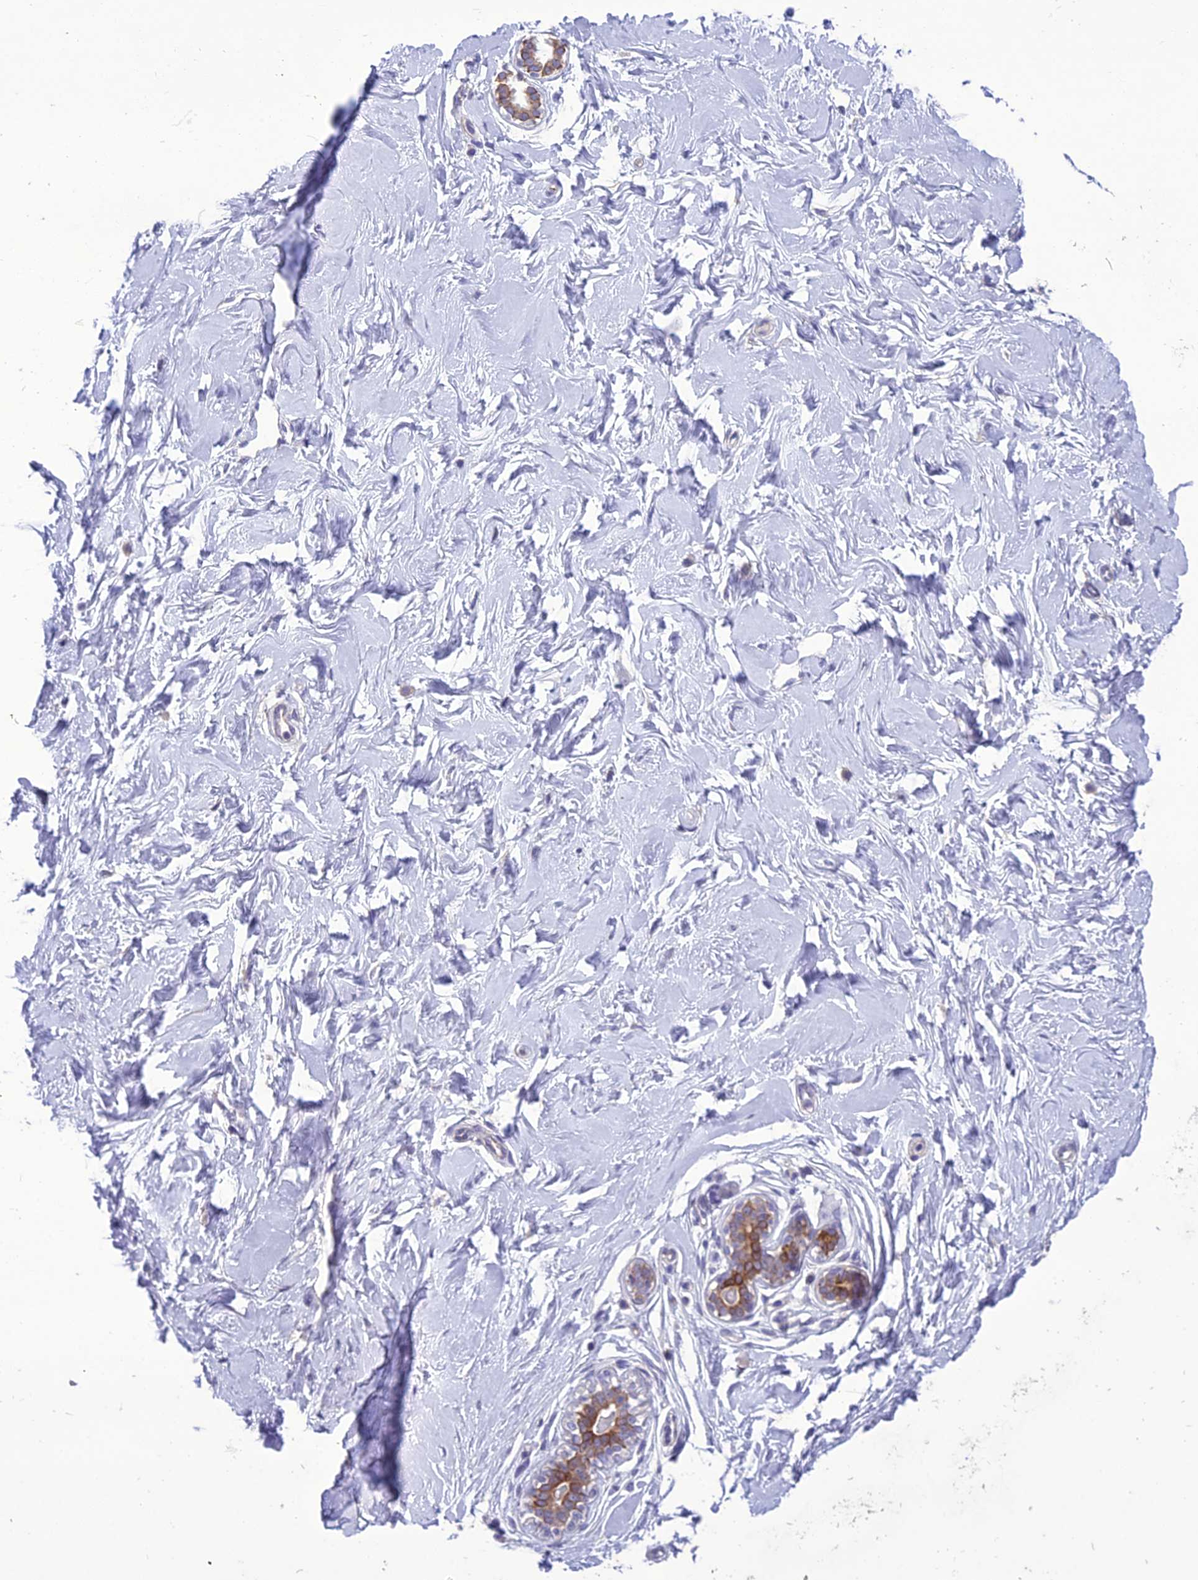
{"staining": {"intensity": "negative", "quantity": "none", "location": "none"}, "tissue": "breast", "cell_type": "Adipocytes", "image_type": "normal", "snomed": [{"axis": "morphology", "description": "Normal tissue, NOS"}, {"axis": "morphology", "description": "Adenoma, NOS"}, {"axis": "topography", "description": "Breast"}], "caption": "Photomicrograph shows no protein staining in adipocytes of unremarkable breast. The staining is performed using DAB (3,3'-diaminobenzidine) brown chromogen with nuclei counter-stained in using hematoxylin.", "gene": "SCRT1", "patient": {"sex": "female", "age": 23}}